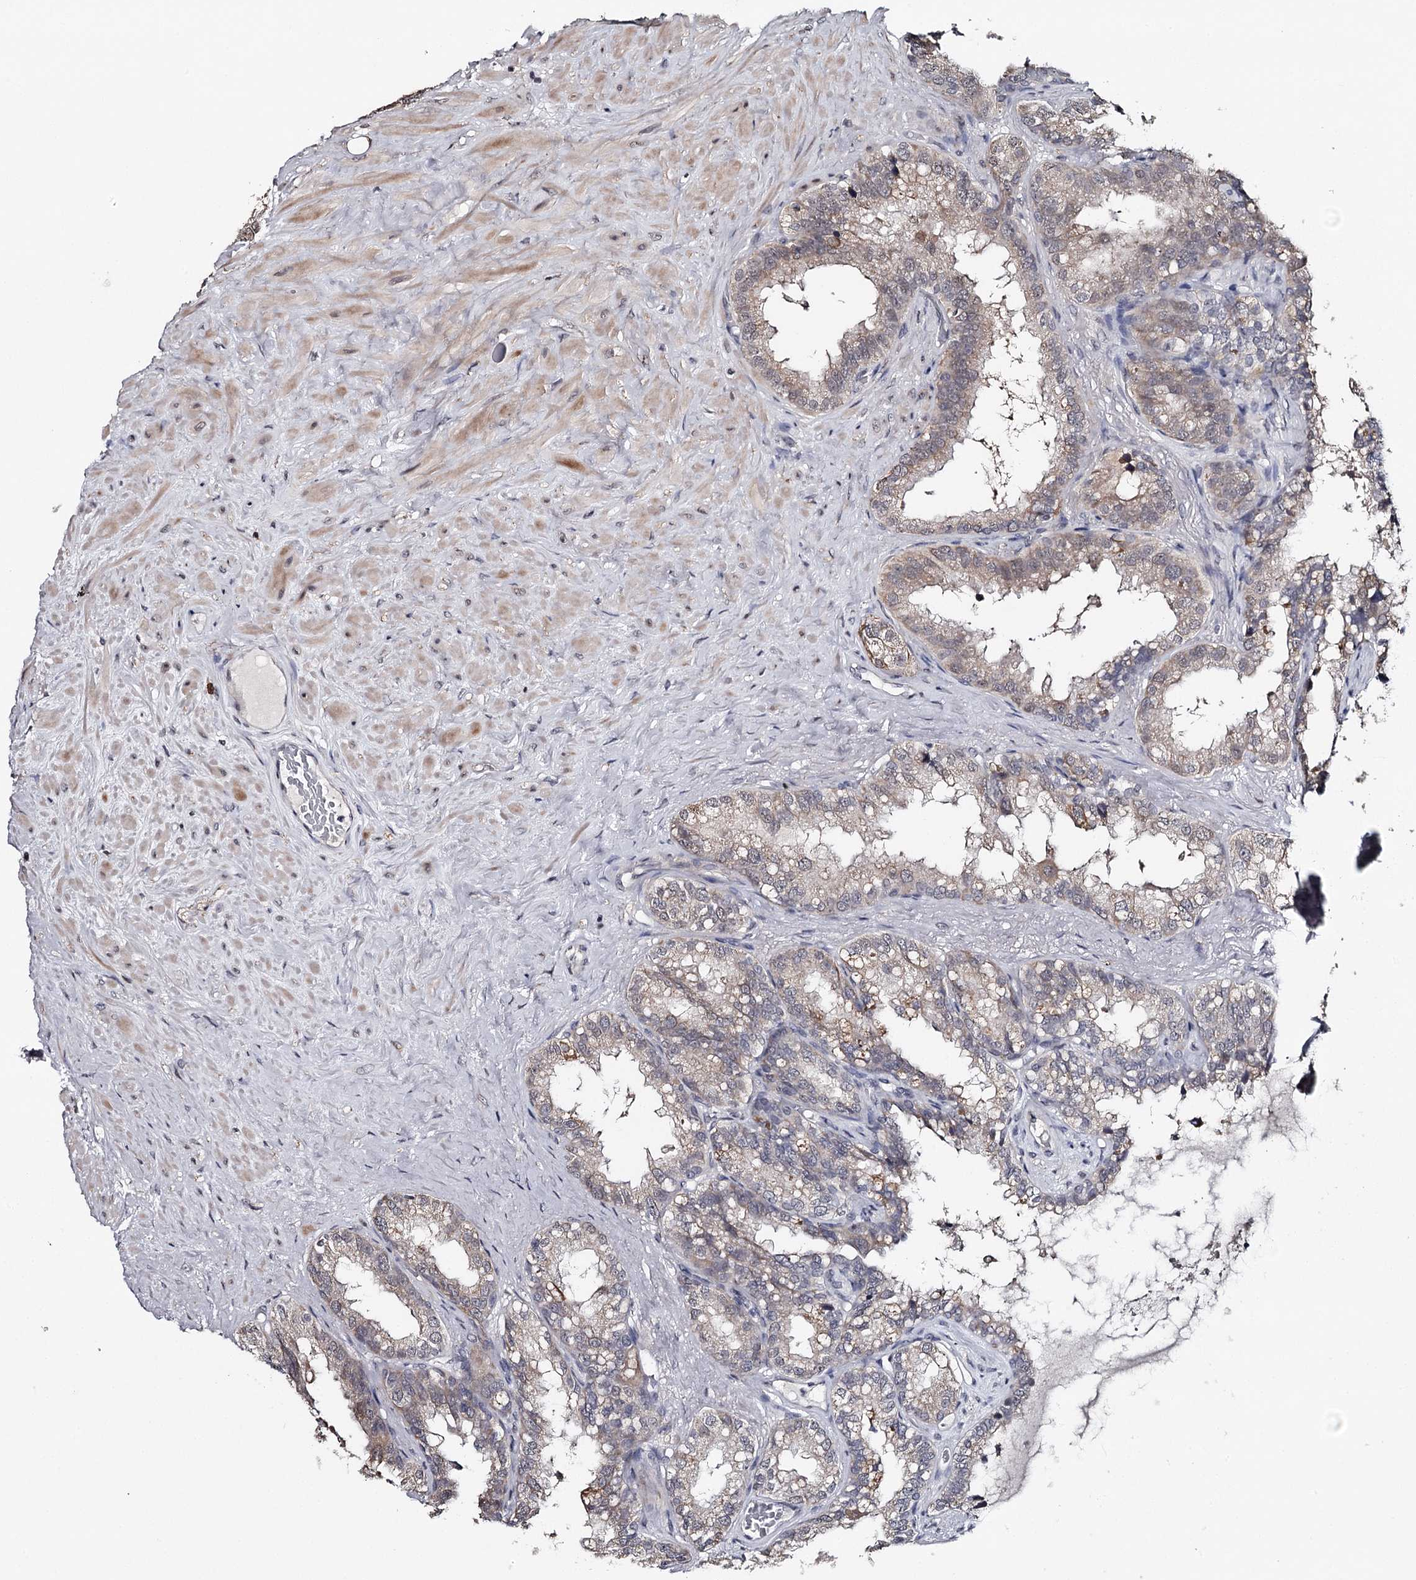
{"staining": {"intensity": "weak", "quantity": "25%-75%", "location": "cytoplasmic/membranous,nuclear"}, "tissue": "seminal vesicle", "cell_type": "Glandular cells", "image_type": "normal", "snomed": [{"axis": "morphology", "description": "Normal tissue, NOS"}, {"axis": "topography", "description": "Seminal veicle"}], "caption": "IHC of unremarkable human seminal vesicle reveals low levels of weak cytoplasmic/membranous,nuclear expression in about 25%-75% of glandular cells. IHC stains the protein in brown and the nuclei are stained blue.", "gene": "GTSF1", "patient": {"sex": "male", "age": 80}}